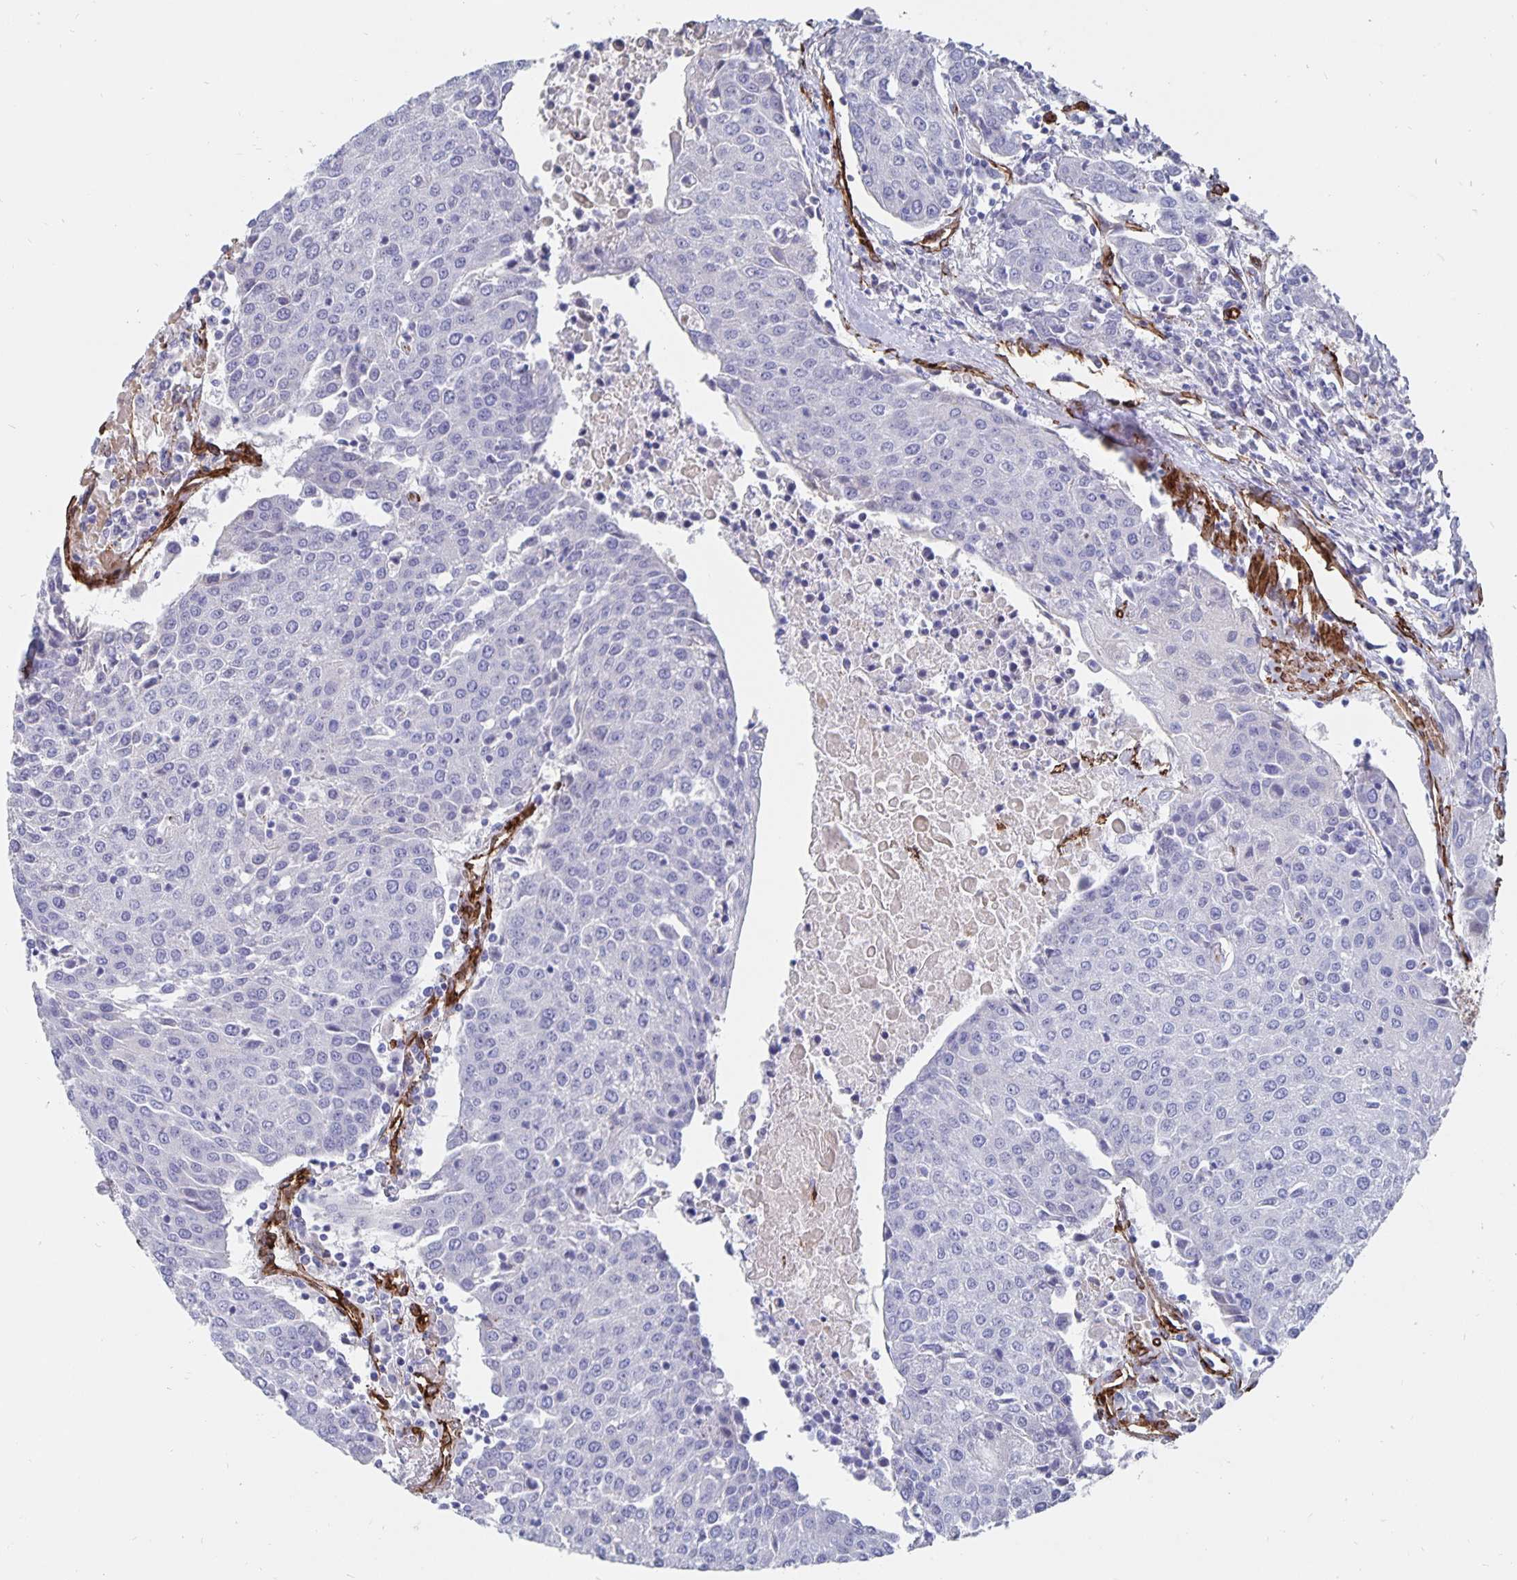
{"staining": {"intensity": "negative", "quantity": "none", "location": "none"}, "tissue": "urothelial cancer", "cell_type": "Tumor cells", "image_type": "cancer", "snomed": [{"axis": "morphology", "description": "Urothelial carcinoma, High grade"}, {"axis": "topography", "description": "Urinary bladder"}], "caption": "The photomicrograph exhibits no staining of tumor cells in urothelial cancer.", "gene": "DCHS2", "patient": {"sex": "female", "age": 85}}